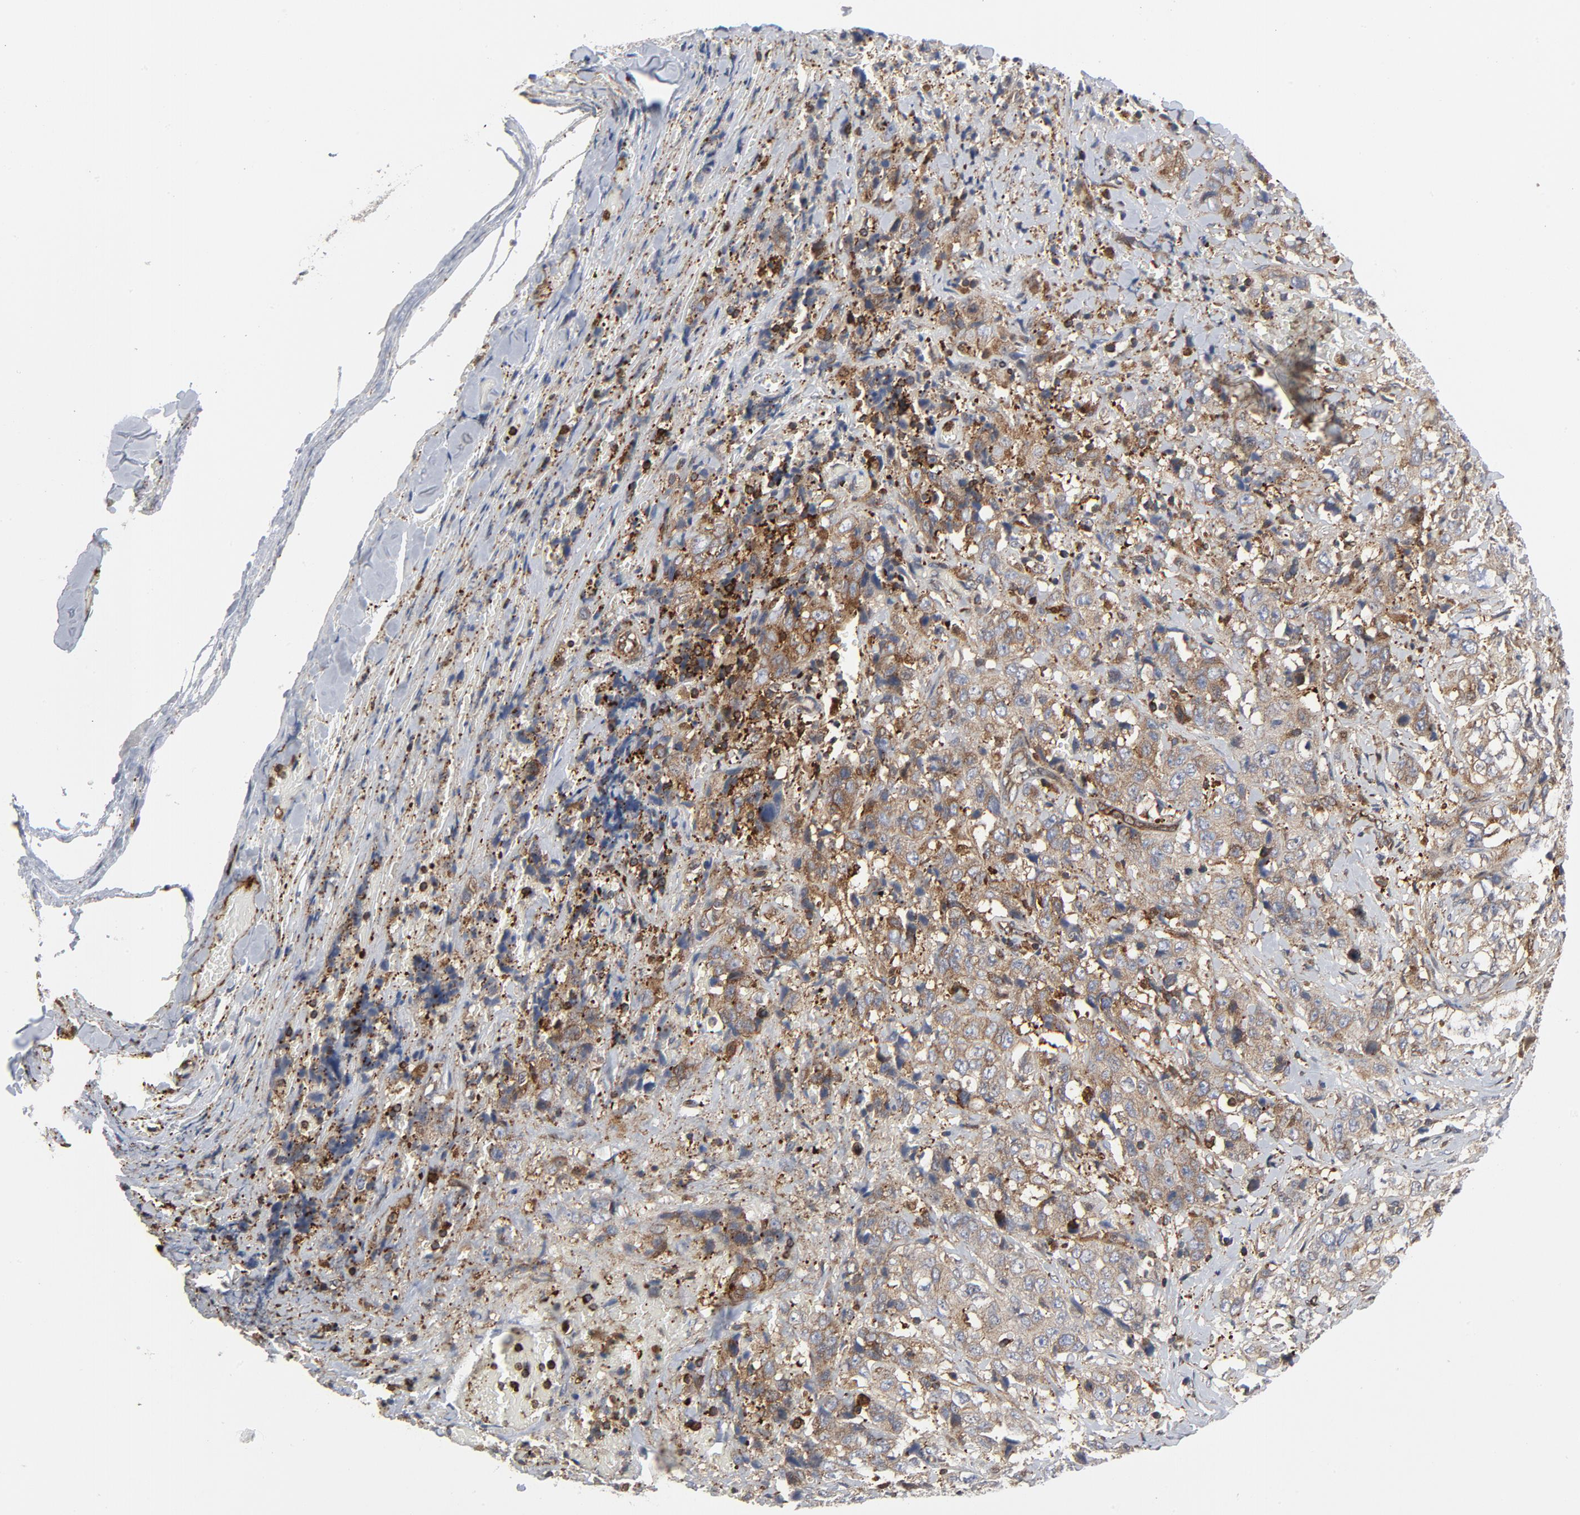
{"staining": {"intensity": "moderate", "quantity": ">75%", "location": "cytoplasmic/membranous"}, "tissue": "stomach cancer", "cell_type": "Tumor cells", "image_type": "cancer", "snomed": [{"axis": "morphology", "description": "Adenocarcinoma, NOS"}, {"axis": "topography", "description": "Stomach"}], "caption": "A brown stain labels moderate cytoplasmic/membranous positivity of a protein in stomach adenocarcinoma tumor cells.", "gene": "YES1", "patient": {"sex": "male", "age": 48}}